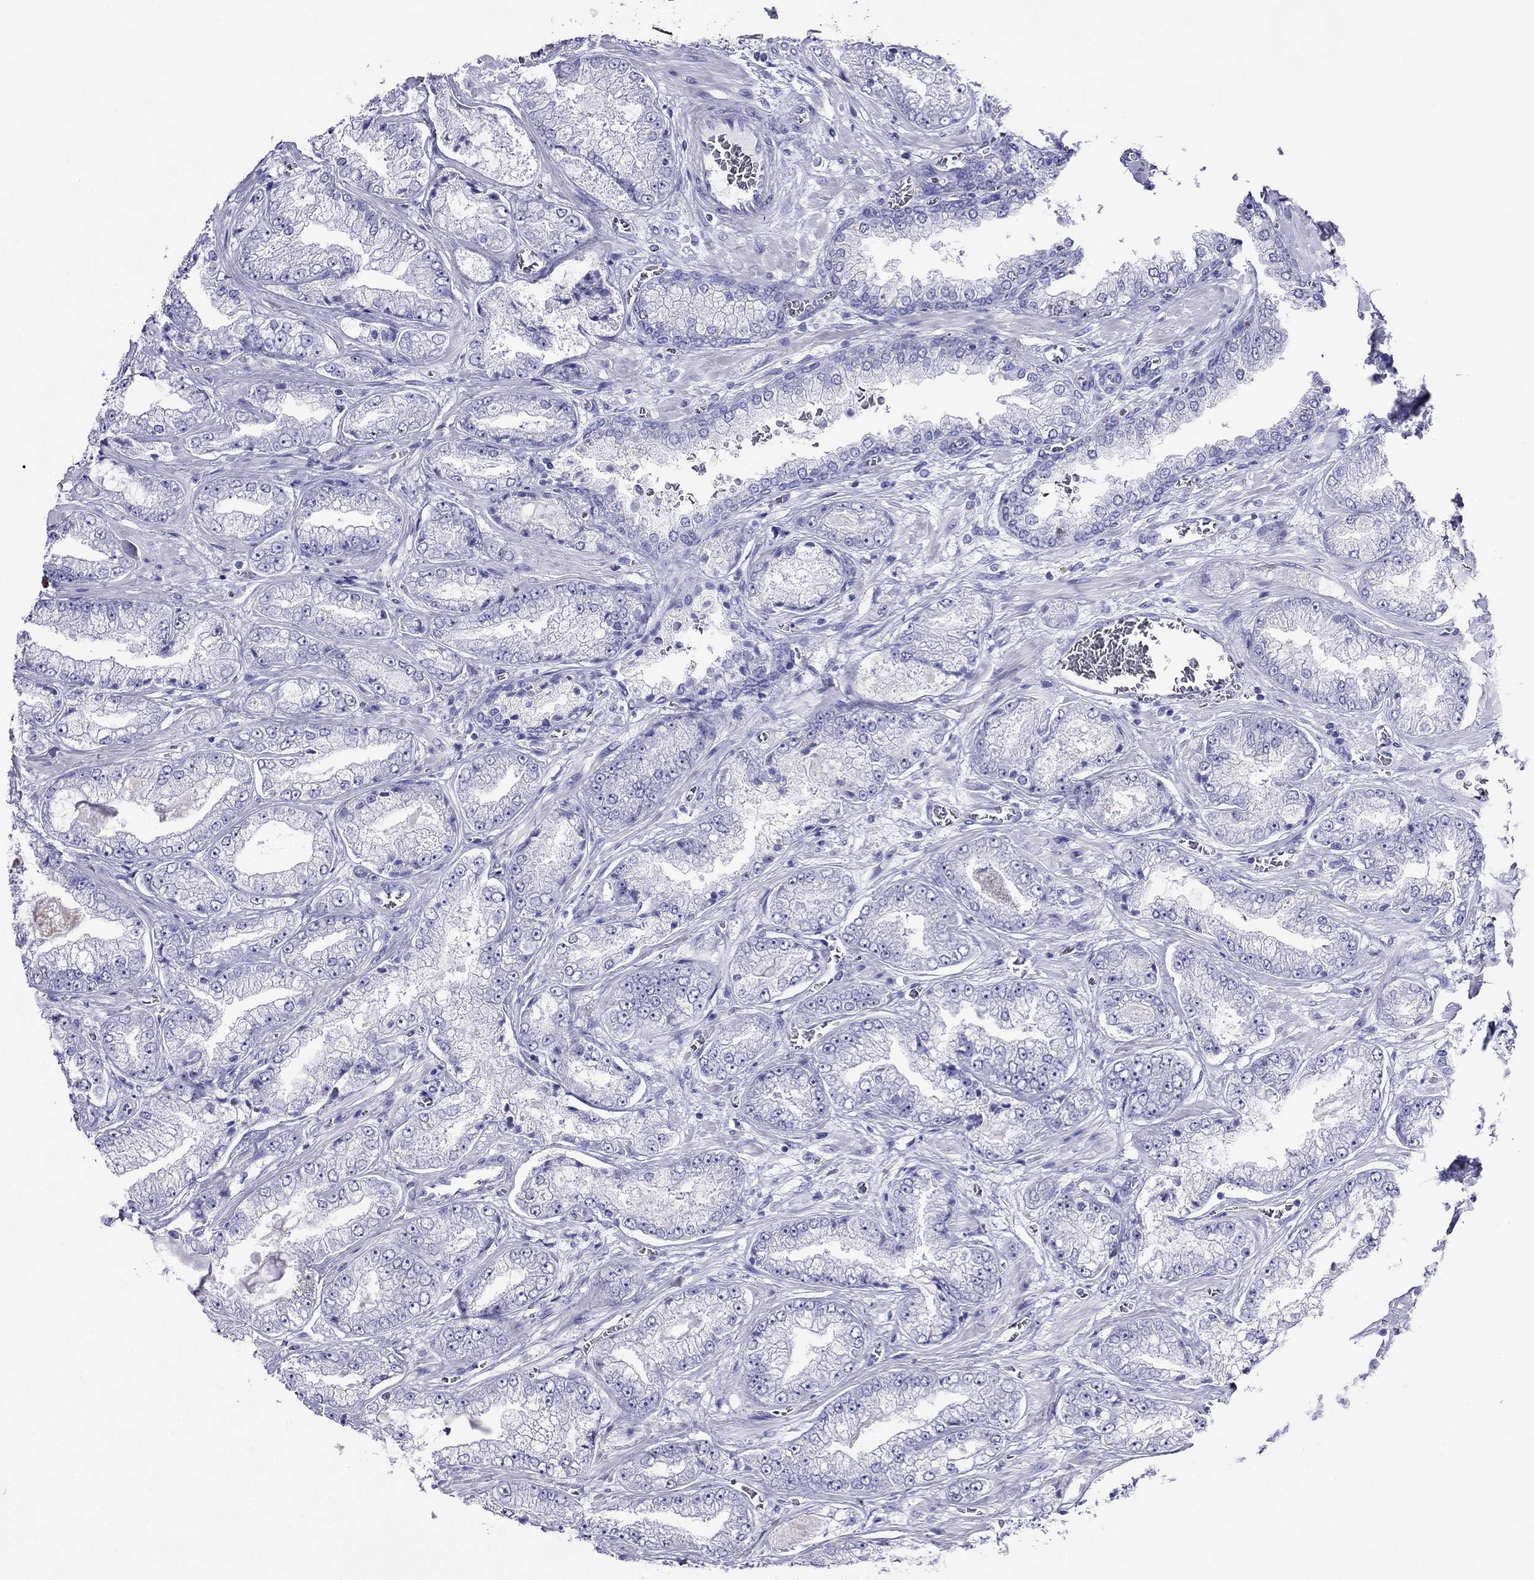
{"staining": {"intensity": "negative", "quantity": "none", "location": "none"}, "tissue": "prostate cancer", "cell_type": "Tumor cells", "image_type": "cancer", "snomed": [{"axis": "morphology", "description": "Adenocarcinoma, Low grade"}, {"axis": "topography", "description": "Prostate"}], "caption": "Tumor cells are negative for protein expression in human prostate cancer.", "gene": "PCDHA6", "patient": {"sex": "male", "age": 57}}